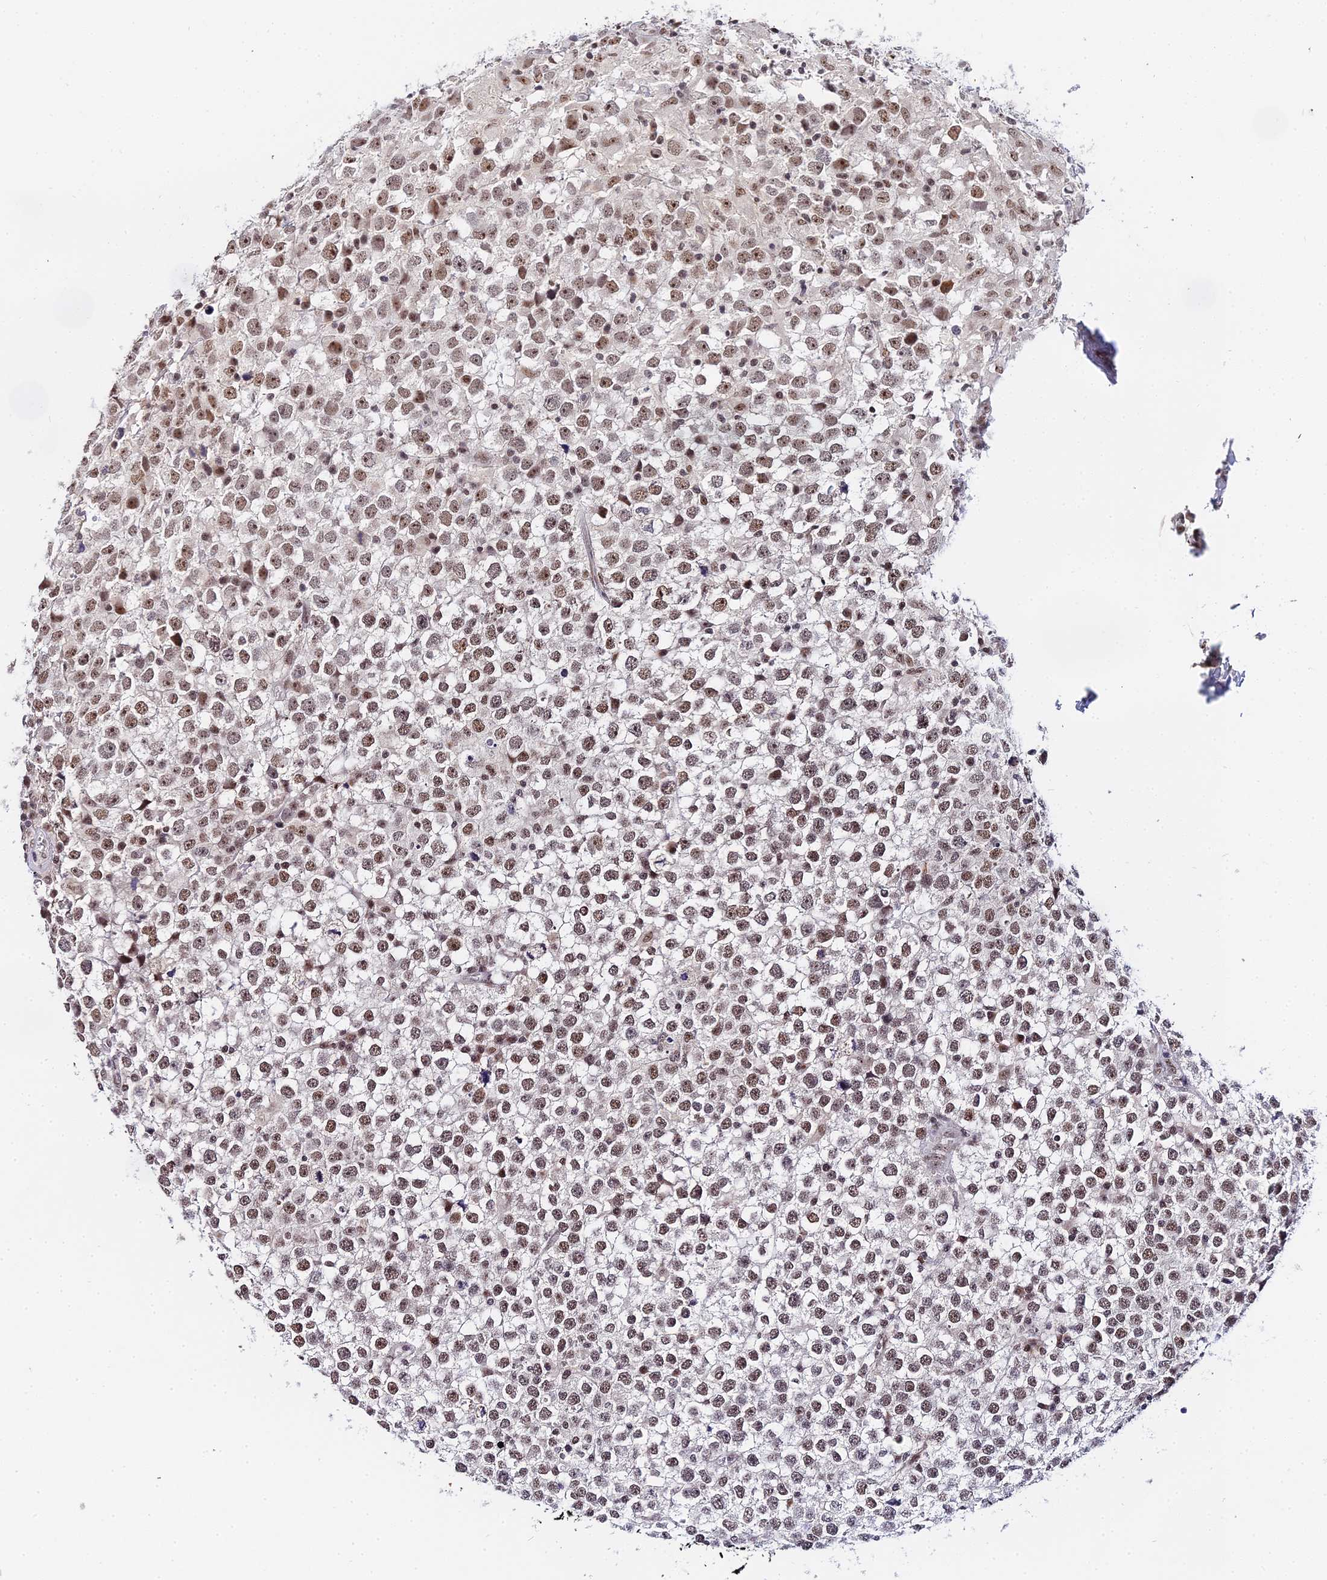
{"staining": {"intensity": "moderate", "quantity": ">75%", "location": "nuclear"}, "tissue": "testis cancer", "cell_type": "Tumor cells", "image_type": "cancer", "snomed": [{"axis": "morphology", "description": "Seminoma, NOS"}, {"axis": "topography", "description": "Testis"}], "caption": "An immunohistochemistry photomicrograph of tumor tissue is shown. Protein staining in brown shows moderate nuclear positivity in testis cancer within tumor cells. (Stains: DAB in brown, nuclei in blue, Microscopy: brightfield microscopy at high magnification).", "gene": "EXOSC3", "patient": {"sex": "male", "age": 65}}